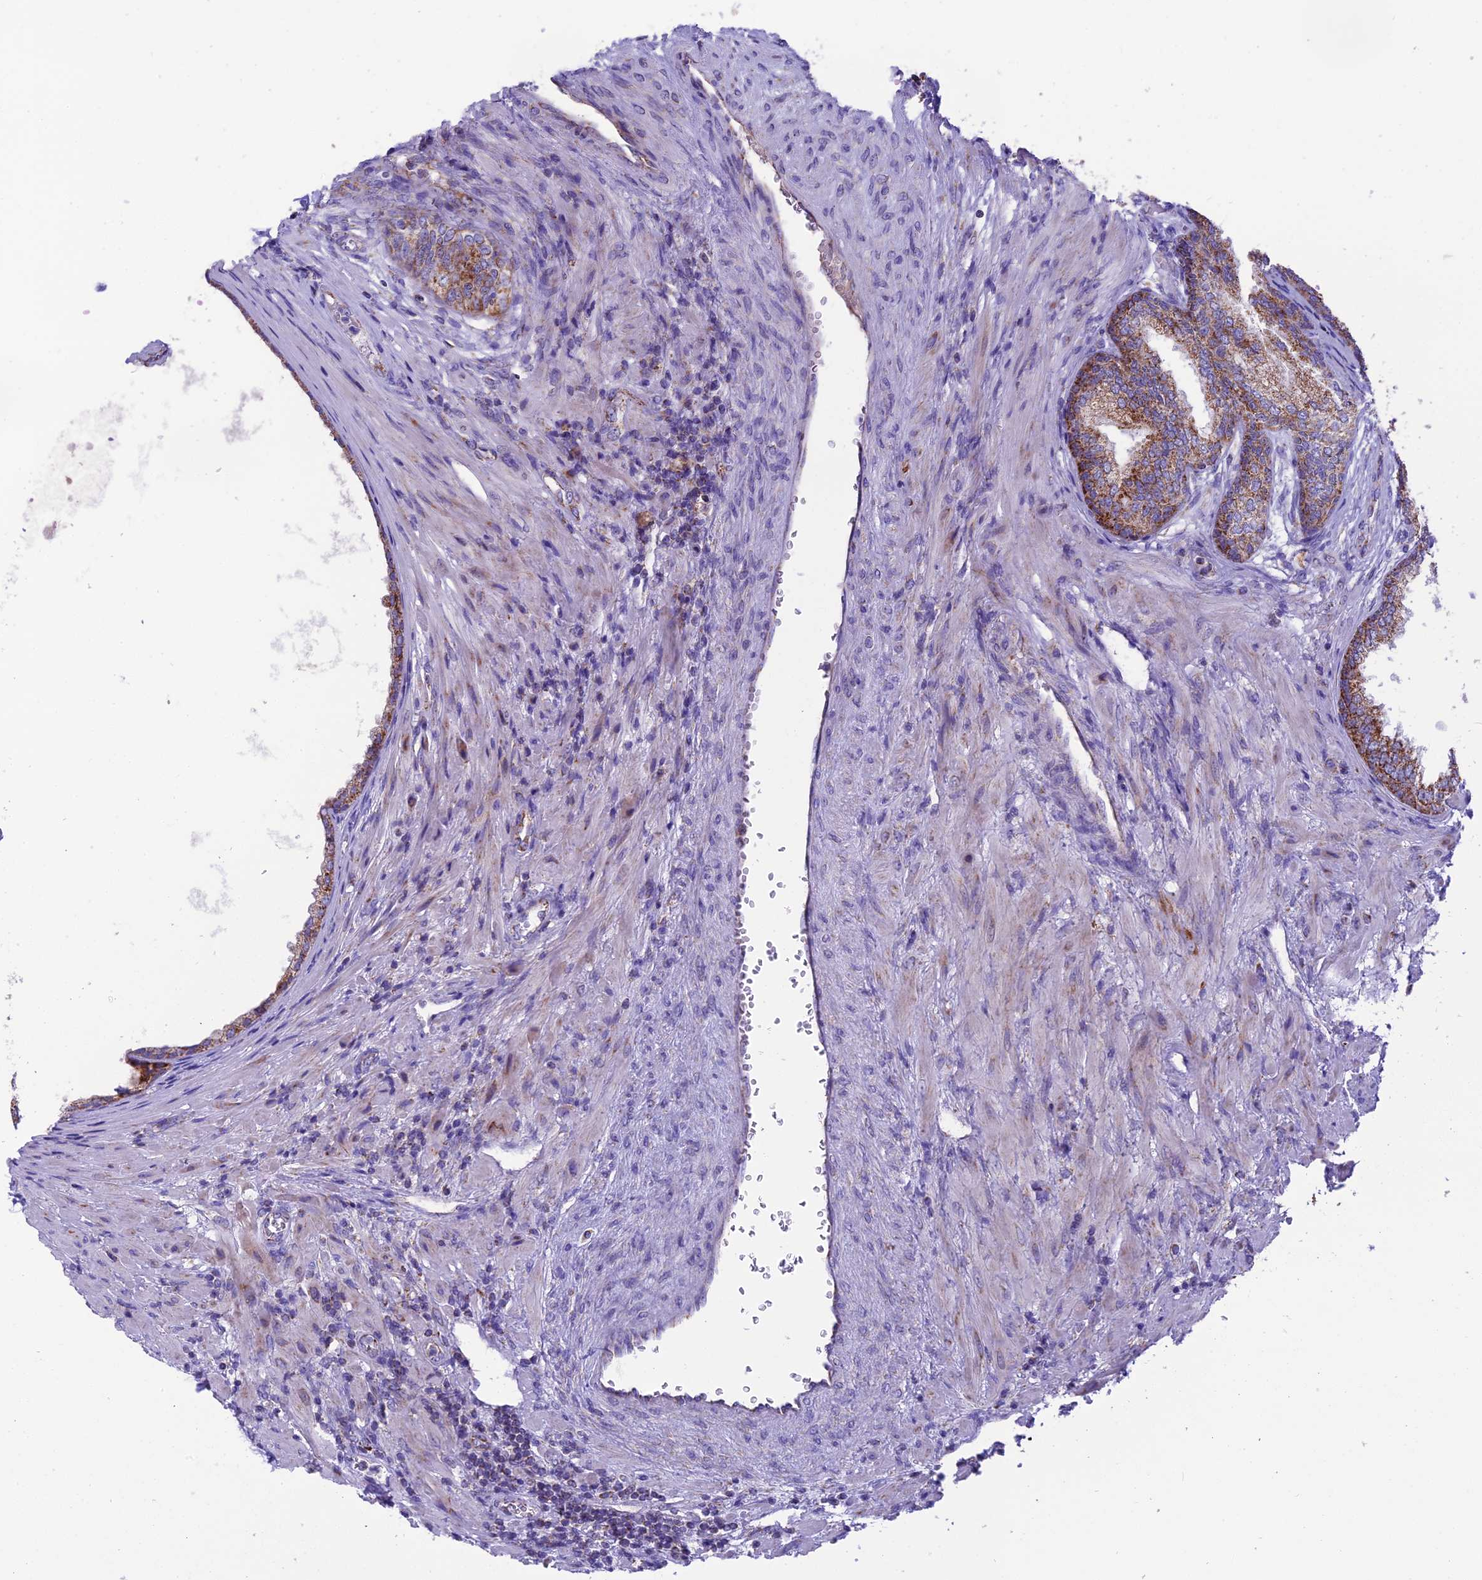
{"staining": {"intensity": "moderate", "quantity": ">75%", "location": "cytoplasmic/membranous"}, "tissue": "prostate", "cell_type": "Glandular cells", "image_type": "normal", "snomed": [{"axis": "morphology", "description": "Normal tissue, NOS"}, {"axis": "topography", "description": "Prostate"}], "caption": "Immunohistochemical staining of normal prostate displays moderate cytoplasmic/membranous protein staining in about >75% of glandular cells. Nuclei are stained in blue.", "gene": "MRPS34", "patient": {"sex": "male", "age": 76}}